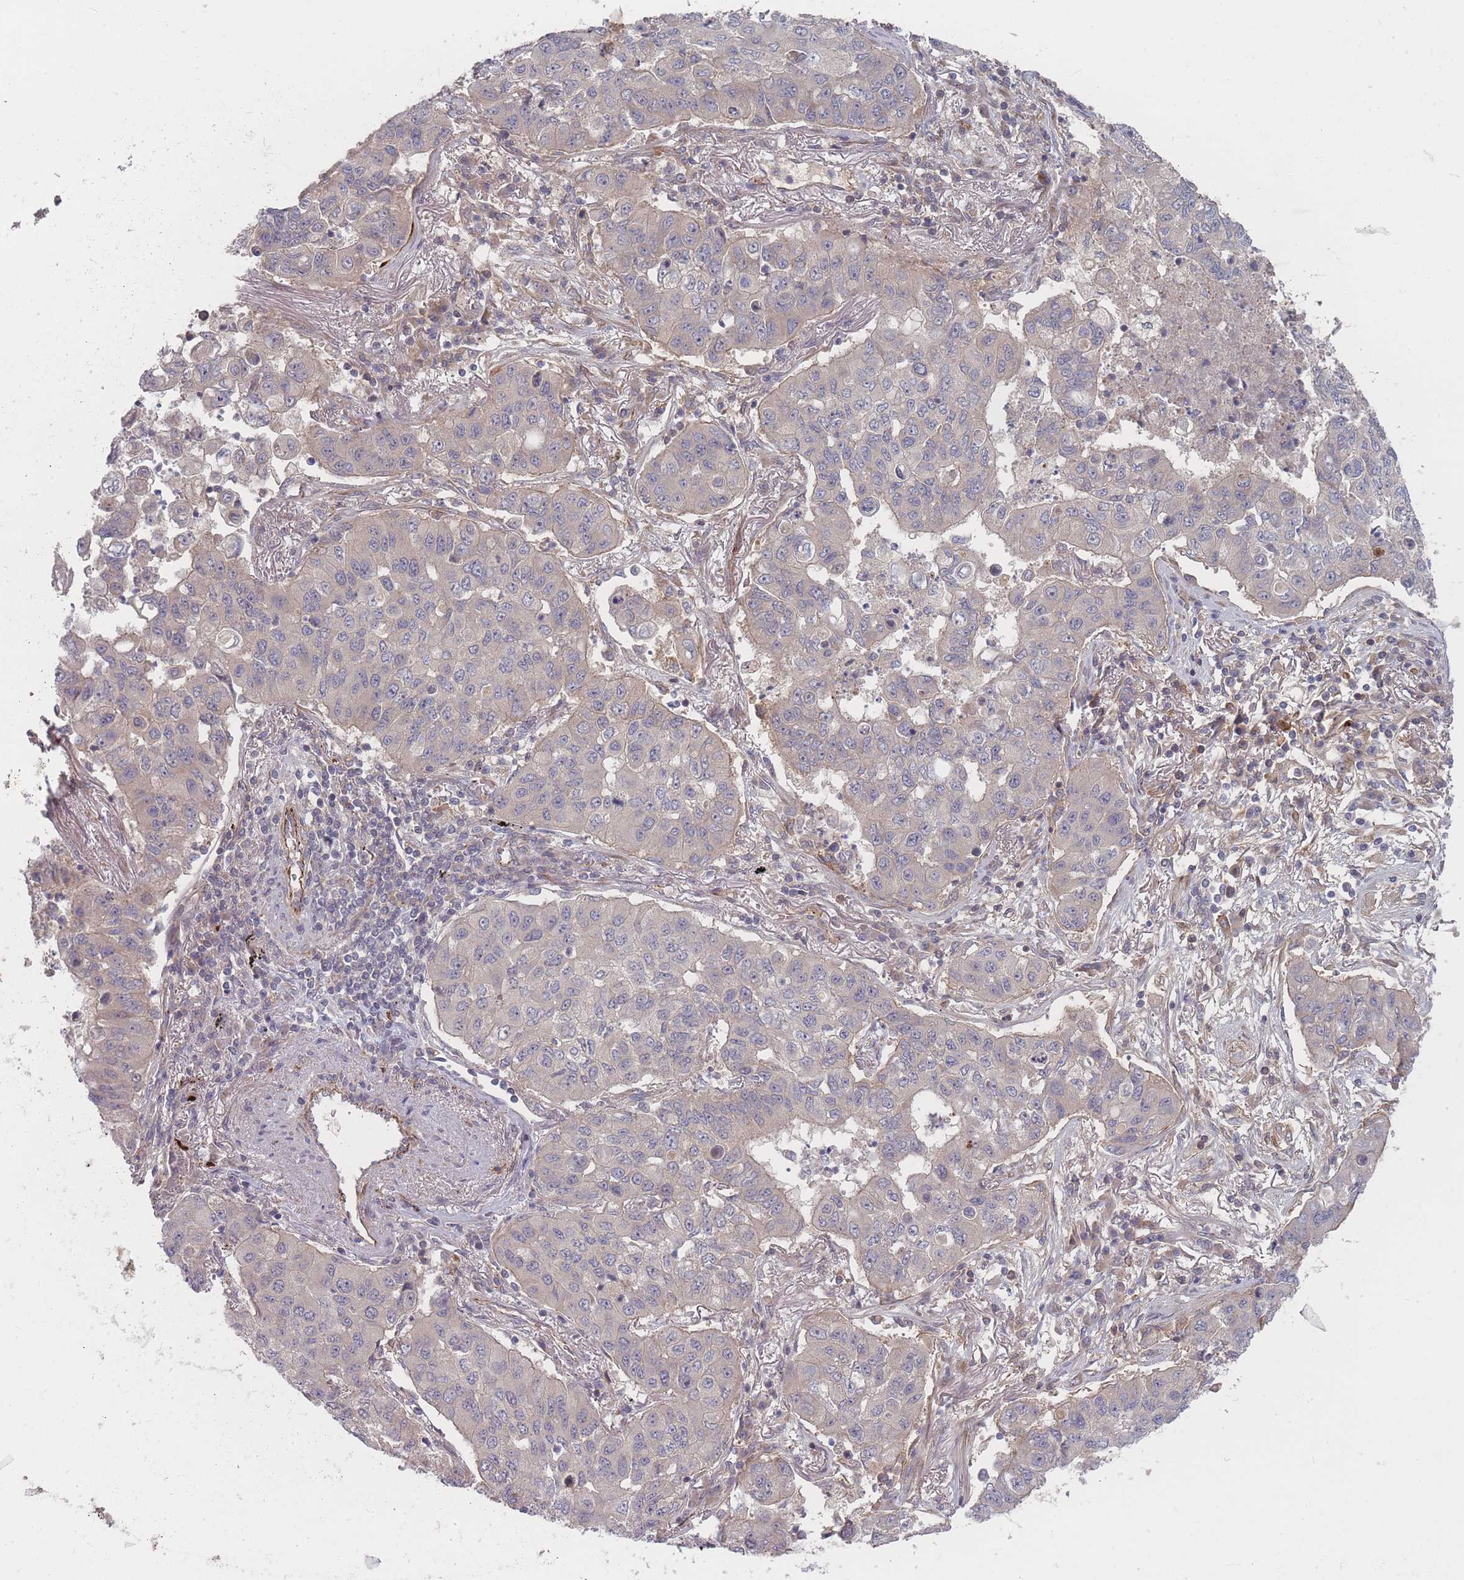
{"staining": {"intensity": "negative", "quantity": "none", "location": "none"}, "tissue": "lung cancer", "cell_type": "Tumor cells", "image_type": "cancer", "snomed": [{"axis": "morphology", "description": "Squamous cell carcinoma, NOS"}, {"axis": "topography", "description": "Lung"}], "caption": "Immunohistochemical staining of lung squamous cell carcinoma exhibits no significant expression in tumor cells.", "gene": "EEF1AKMT2", "patient": {"sex": "male", "age": 74}}